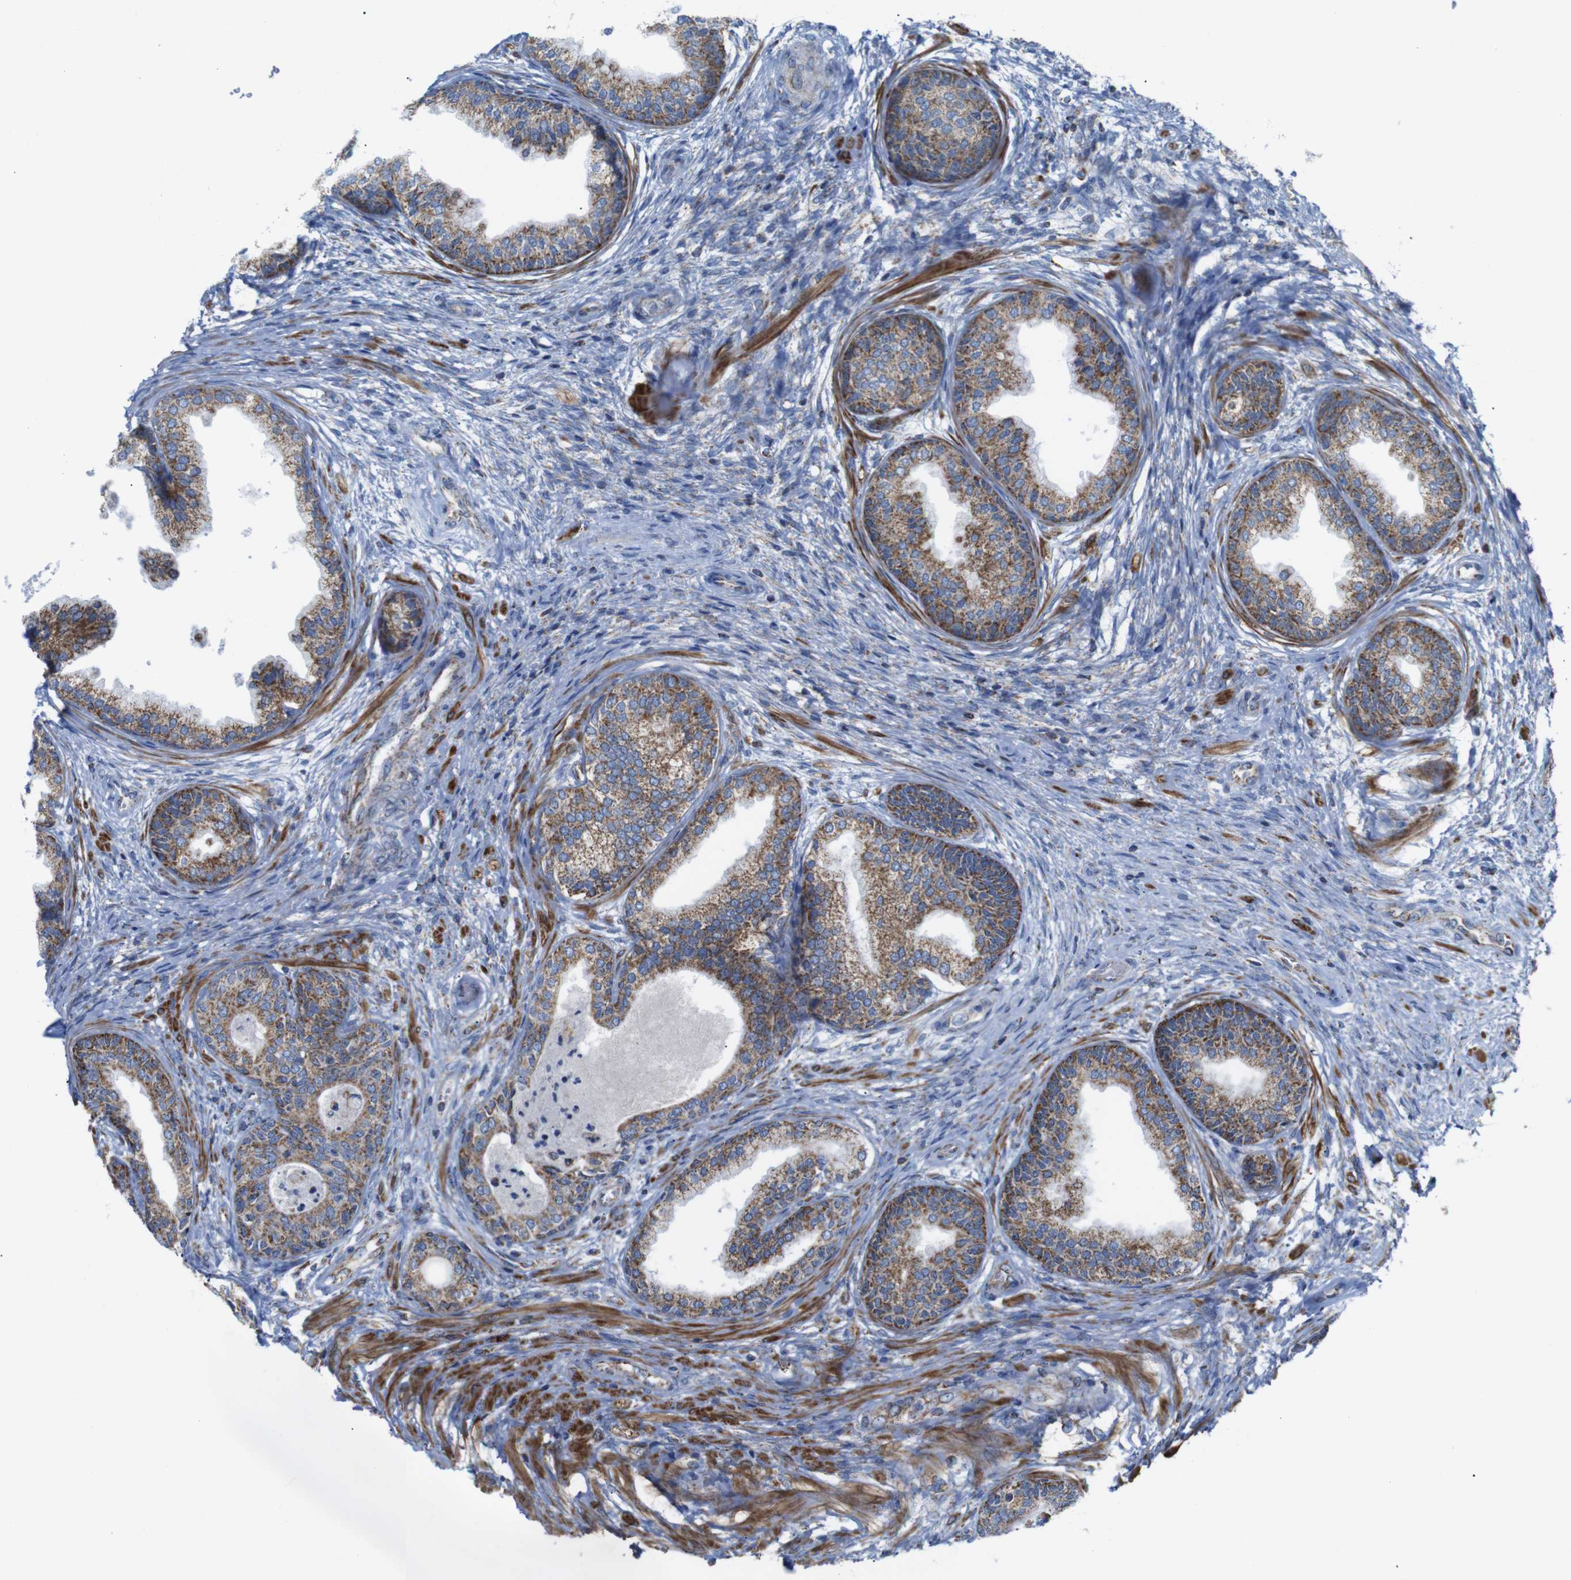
{"staining": {"intensity": "moderate", "quantity": ">75%", "location": "cytoplasmic/membranous"}, "tissue": "prostate", "cell_type": "Glandular cells", "image_type": "normal", "snomed": [{"axis": "morphology", "description": "Normal tissue, NOS"}, {"axis": "topography", "description": "Prostate"}], "caption": "Glandular cells show medium levels of moderate cytoplasmic/membranous positivity in approximately >75% of cells in benign prostate. The staining is performed using DAB (3,3'-diaminobenzidine) brown chromogen to label protein expression. The nuclei are counter-stained blue using hematoxylin.", "gene": "FAM171B", "patient": {"sex": "male", "age": 76}}